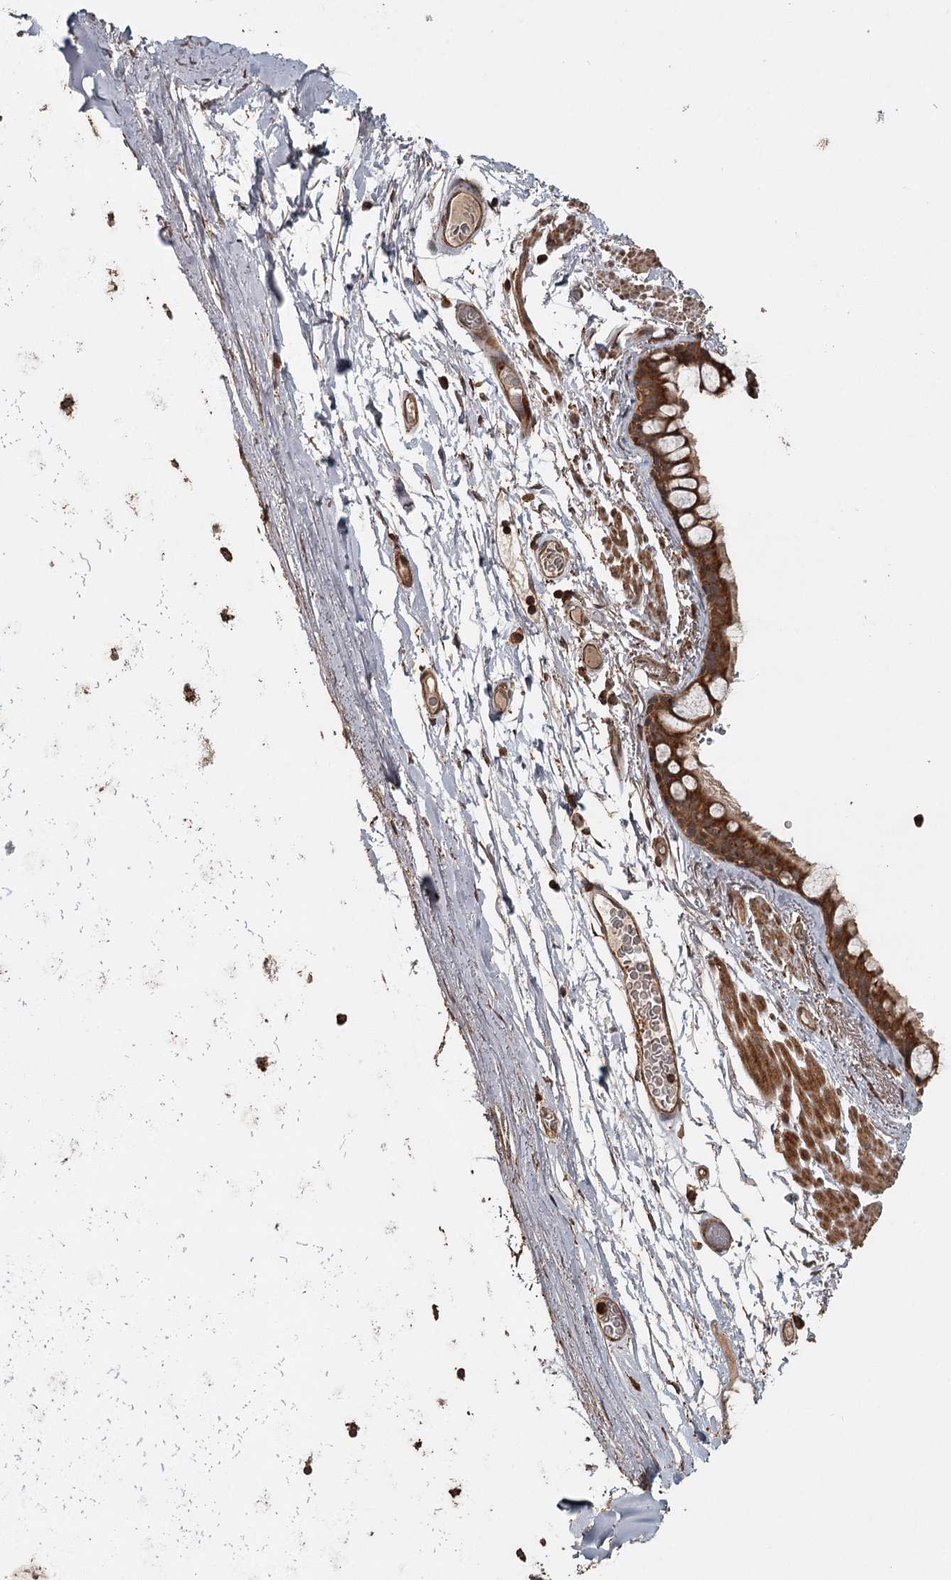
{"staining": {"intensity": "strong", "quantity": ">75%", "location": "cytoplasmic/membranous"}, "tissue": "bronchus", "cell_type": "Respiratory epithelial cells", "image_type": "normal", "snomed": [{"axis": "morphology", "description": "Normal tissue, NOS"}, {"axis": "topography", "description": "Cartilage tissue"}], "caption": "Approximately >75% of respiratory epithelial cells in benign bronchus reveal strong cytoplasmic/membranous protein staining as visualized by brown immunohistochemical staining.", "gene": "FAXC", "patient": {"sex": "male", "age": 63}}